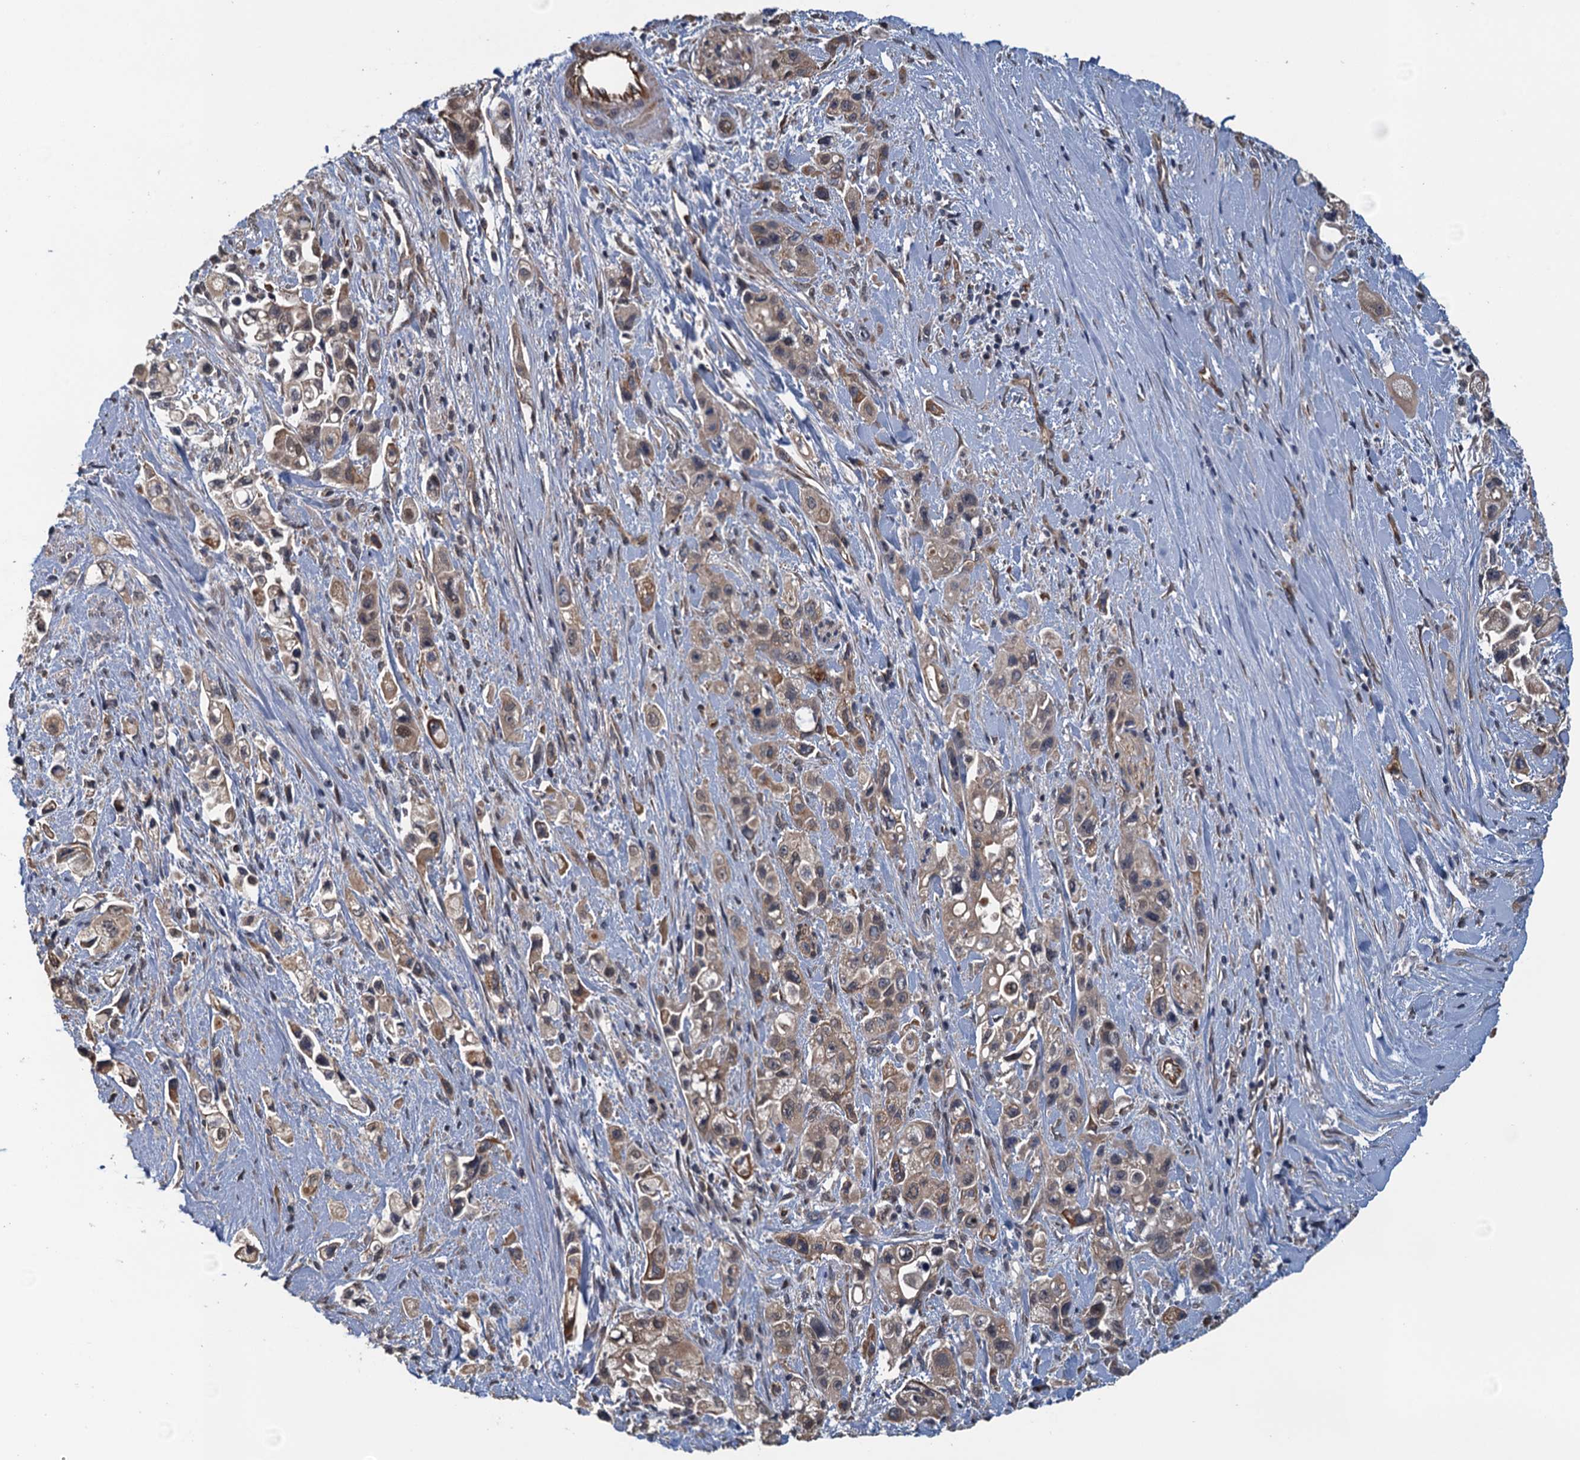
{"staining": {"intensity": "weak", "quantity": ">75%", "location": "cytoplasmic/membranous"}, "tissue": "pancreatic cancer", "cell_type": "Tumor cells", "image_type": "cancer", "snomed": [{"axis": "morphology", "description": "Adenocarcinoma, NOS"}, {"axis": "topography", "description": "Pancreas"}], "caption": "Immunohistochemical staining of human adenocarcinoma (pancreatic) shows low levels of weak cytoplasmic/membranous protein staining in about >75% of tumor cells.", "gene": "ACSBG1", "patient": {"sex": "female", "age": 66}}